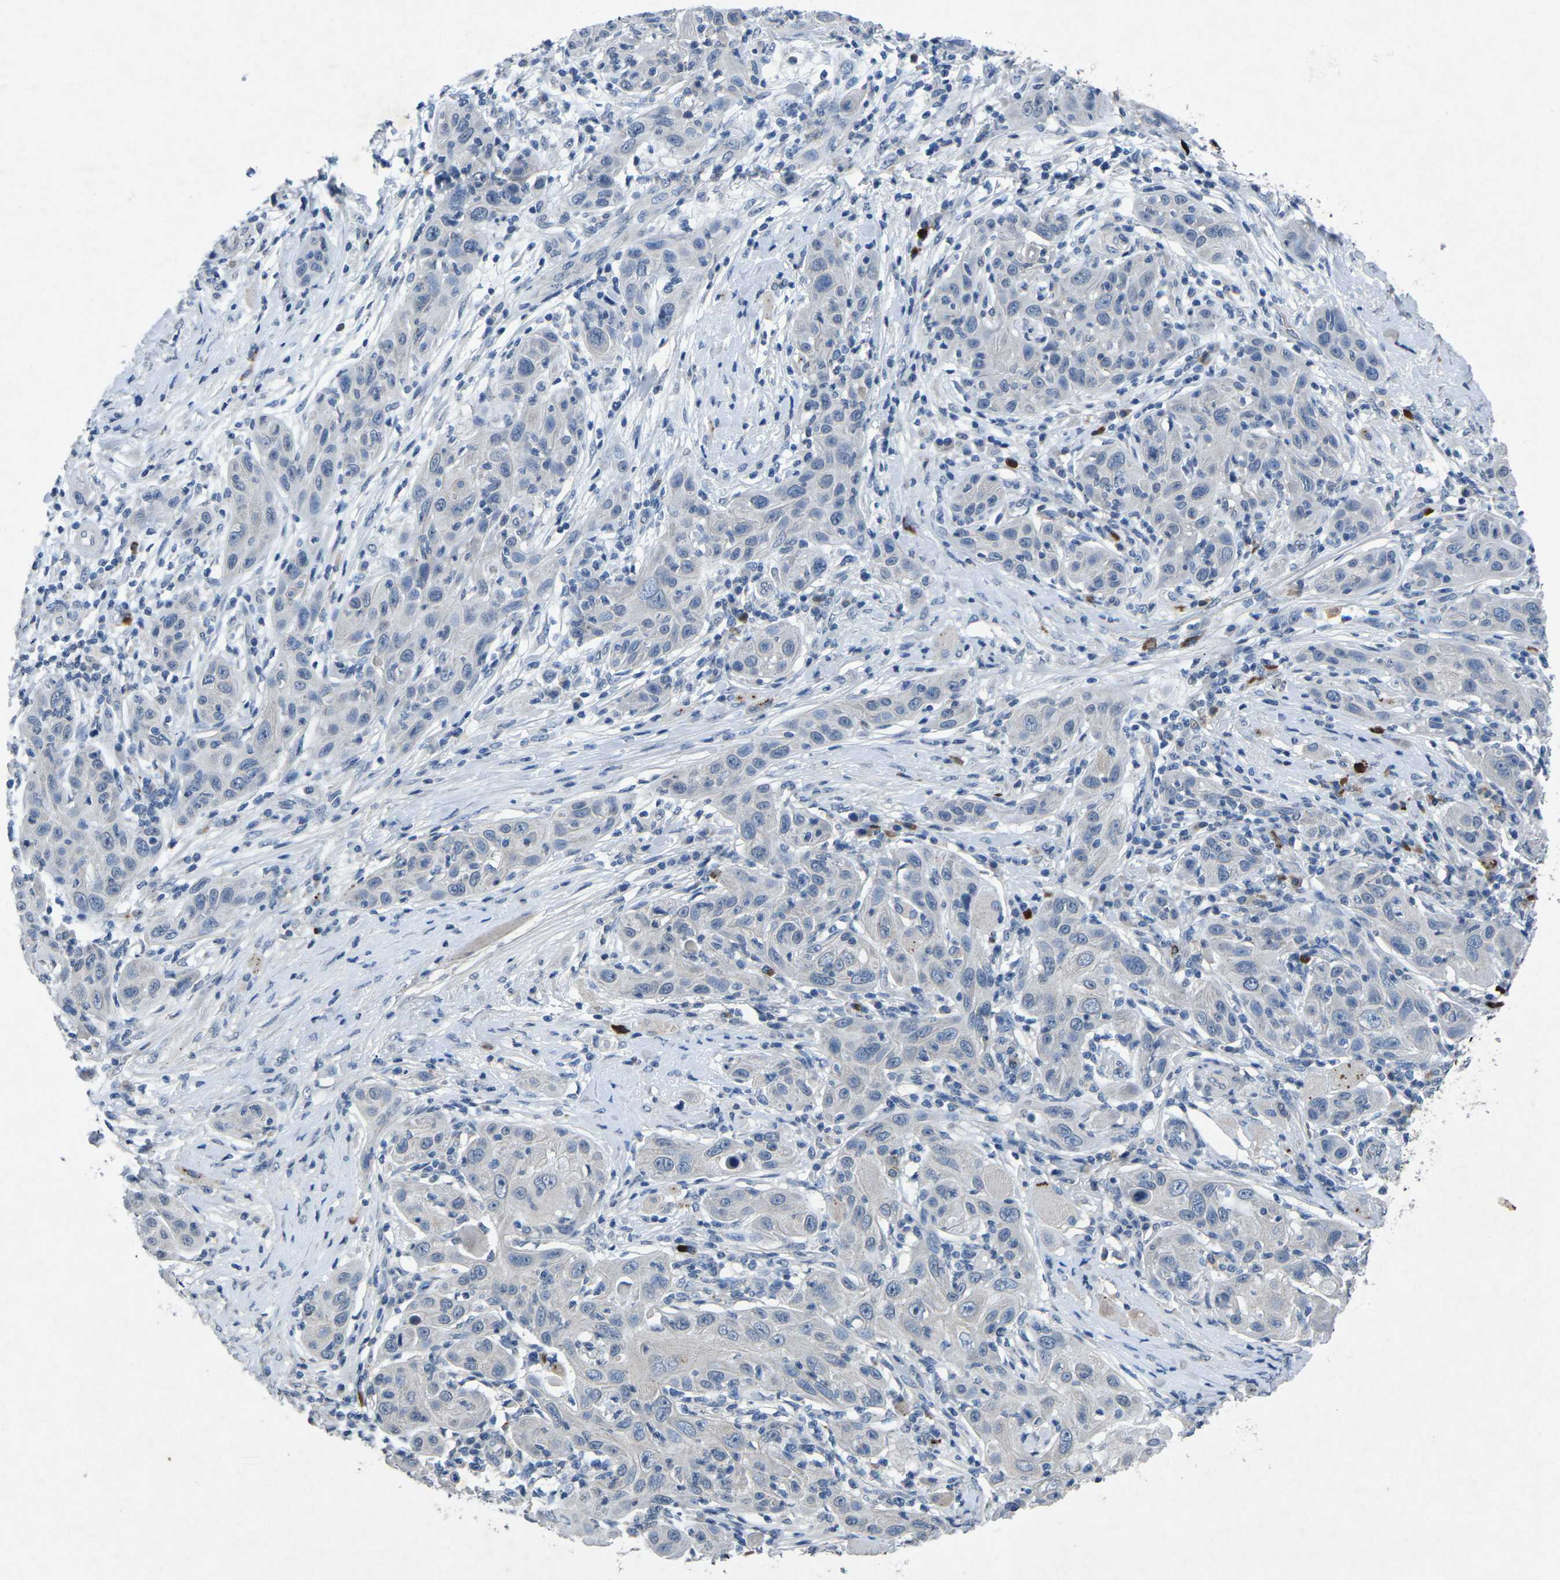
{"staining": {"intensity": "negative", "quantity": "none", "location": "none"}, "tissue": "skin cancer", "cell_type": "Tumor cells", "image_type": "cancer", "snomed": [{"axis": "morphology", "description": "Squamous cell carcinoma, NOS"}, {"axis": "topography", "description": "Skin"}], "caption": "Immunohistochemistry (IHC) micrograph of skin cancer stained for a protein (brown), which displays no positivity in tumor cells.", "gene": "PLG", "patient": {"sex": "female", "age": 88}}